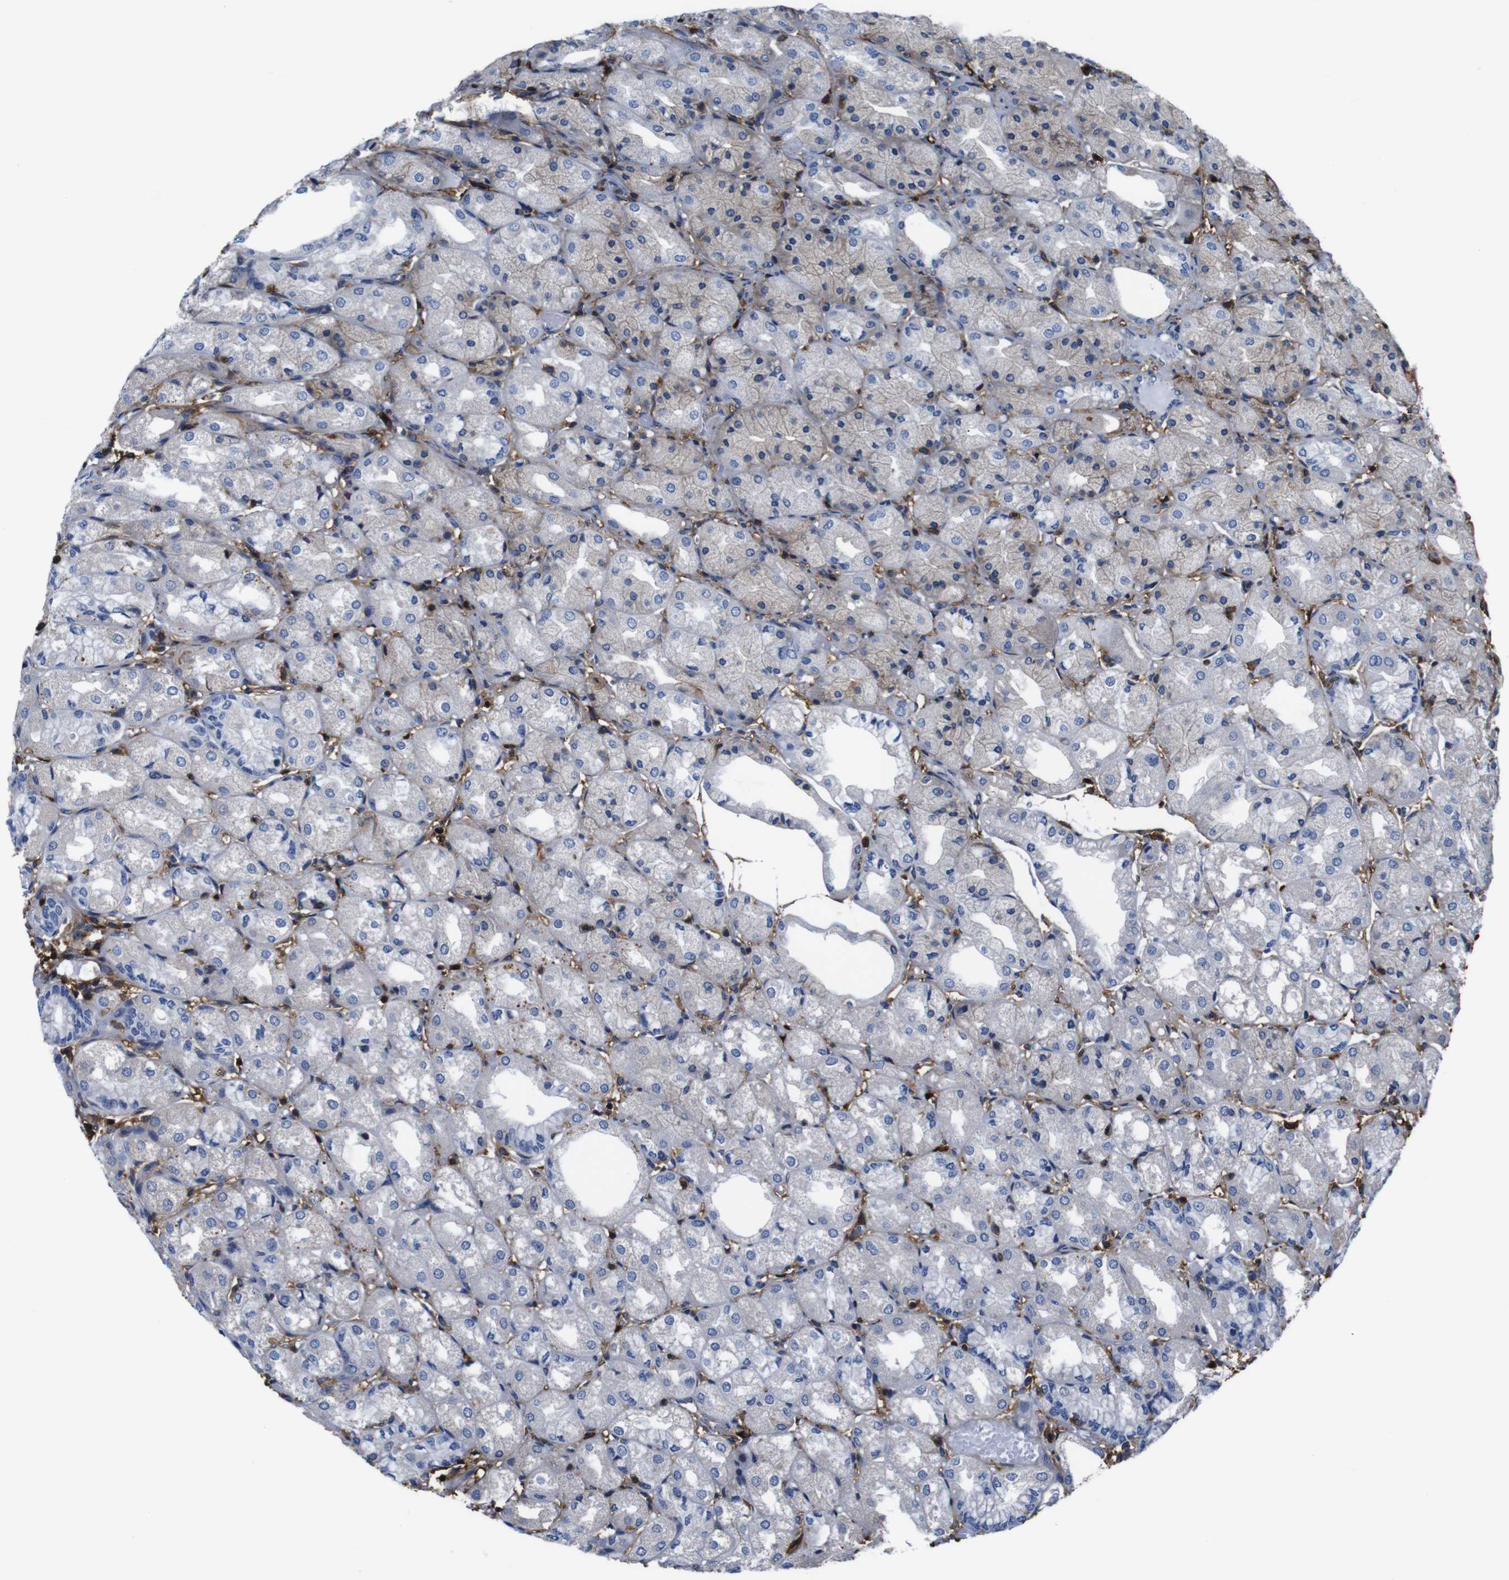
{"staining": {"intensity": "weak", "quantity": "<25%", "location": "cytoplasmic/membranous"}, "tissue": "stomach", "cell_type": "Glandular cells", "image_type": "normal", "snomed": [{"axis": "morphology", "description": "Normal tissue, NOS"}, {"axis": "topography", "description": "Stomach, upper"}], "caption": "Stomach was stained to show a protein in brown. There is no significant expression in glandular cells. (Brightfield microscopy of DAB (3,3'-diaminobenzidine) immunohistochemistry (IHC) at high magnification).", "gene": "PI4KA", "patient": {"sex": "male", "age": 72}}